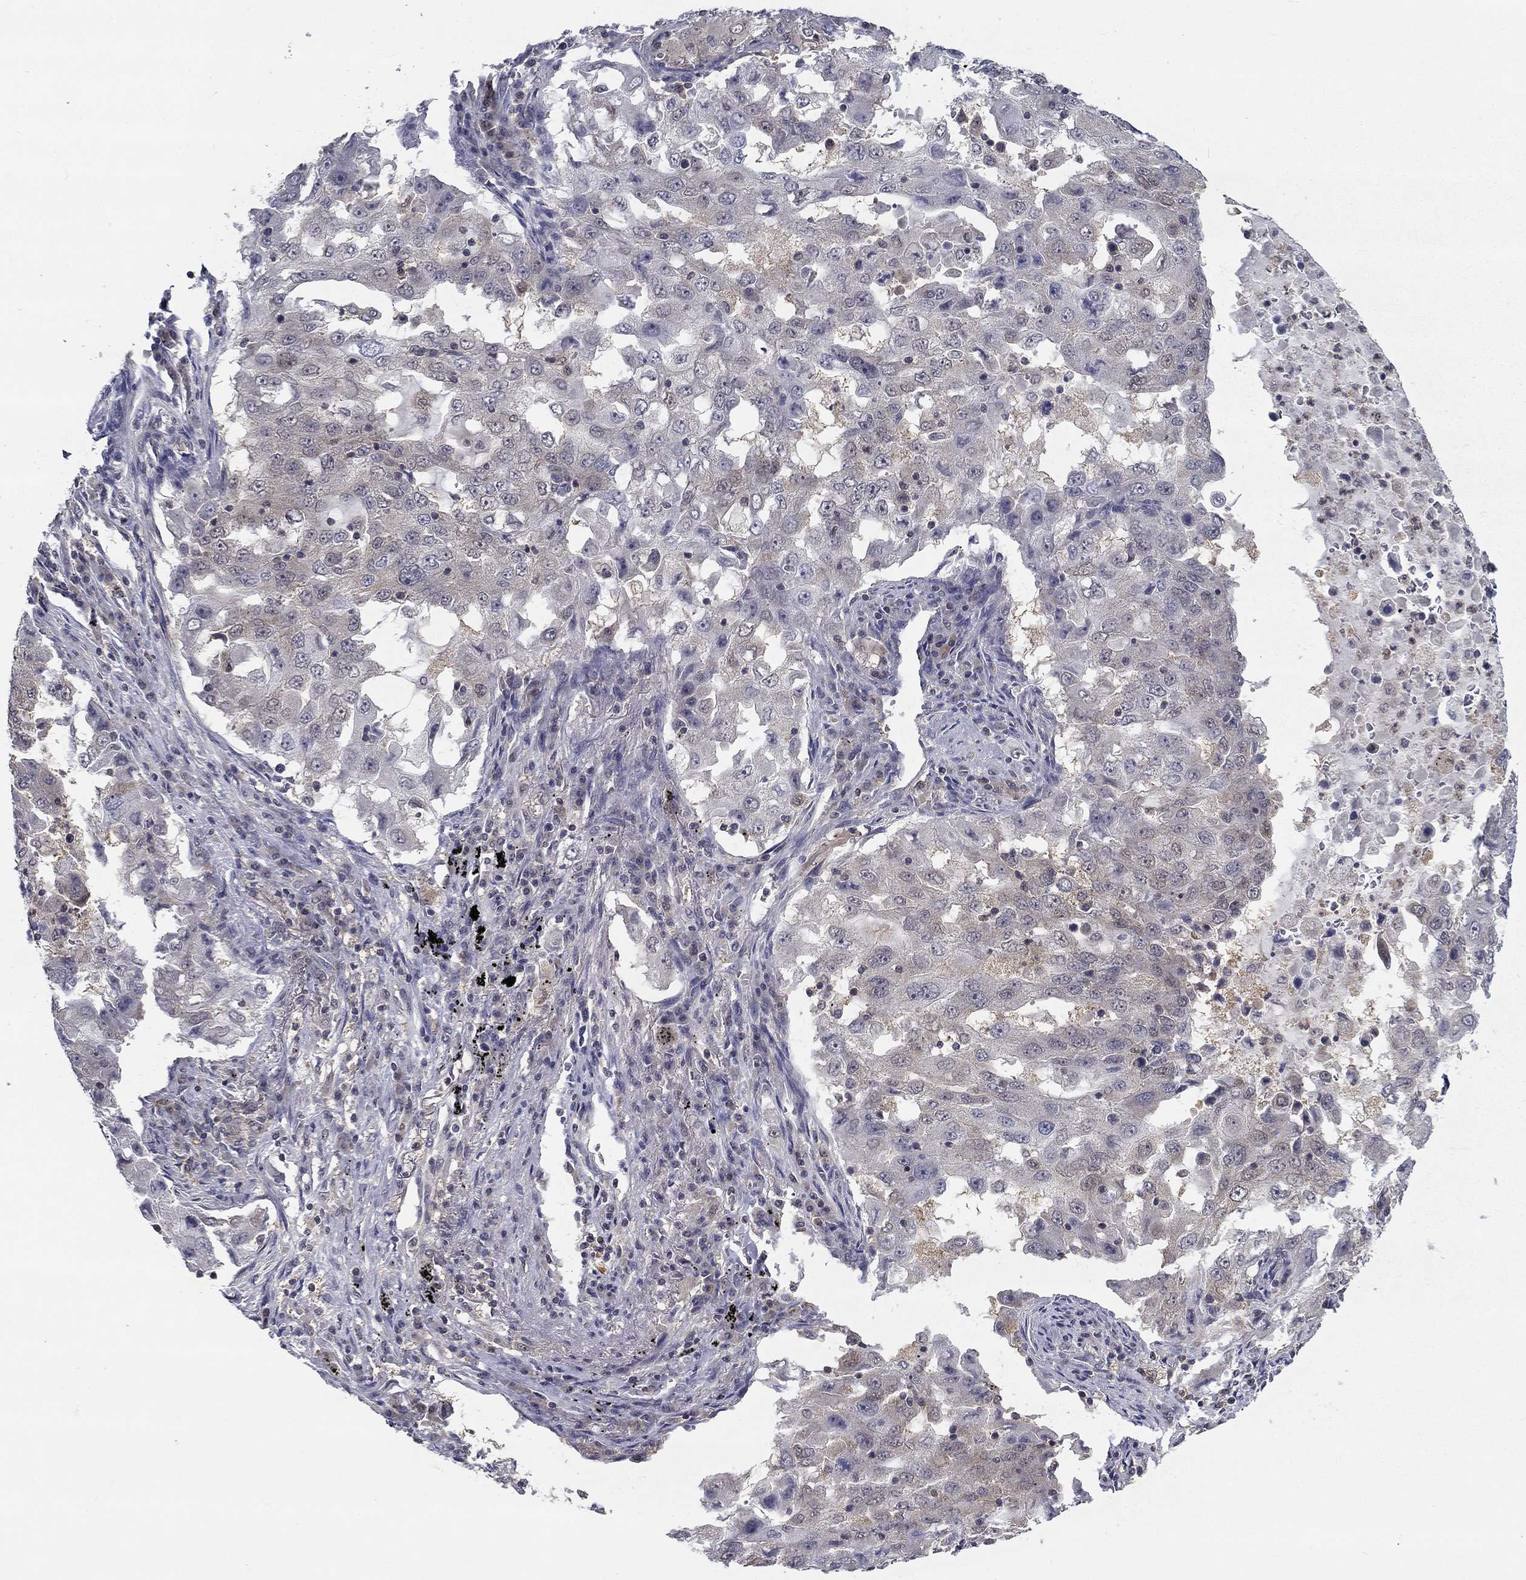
{"staining": {"intensity": "negative", "quantity": "none", "location": "none"}, "tissue": "lung cancer", "cell_type": "Tumor cells", "image_type": "cancer", "snomed": [{"axis": "morphology", "description": "Adenocarcinoma, NOS"}, {"axis": "topography", "description": "Lung"}], "caption": "There is no significant positivity in tumor cells of lung cancer. (DAB (3,3'-diaminobenzidine) immunohistochemistry visualized using brightfield microscopy, high magnification).", "gene": "NIT2", "patient": {"sex": "female", "age": 61}}